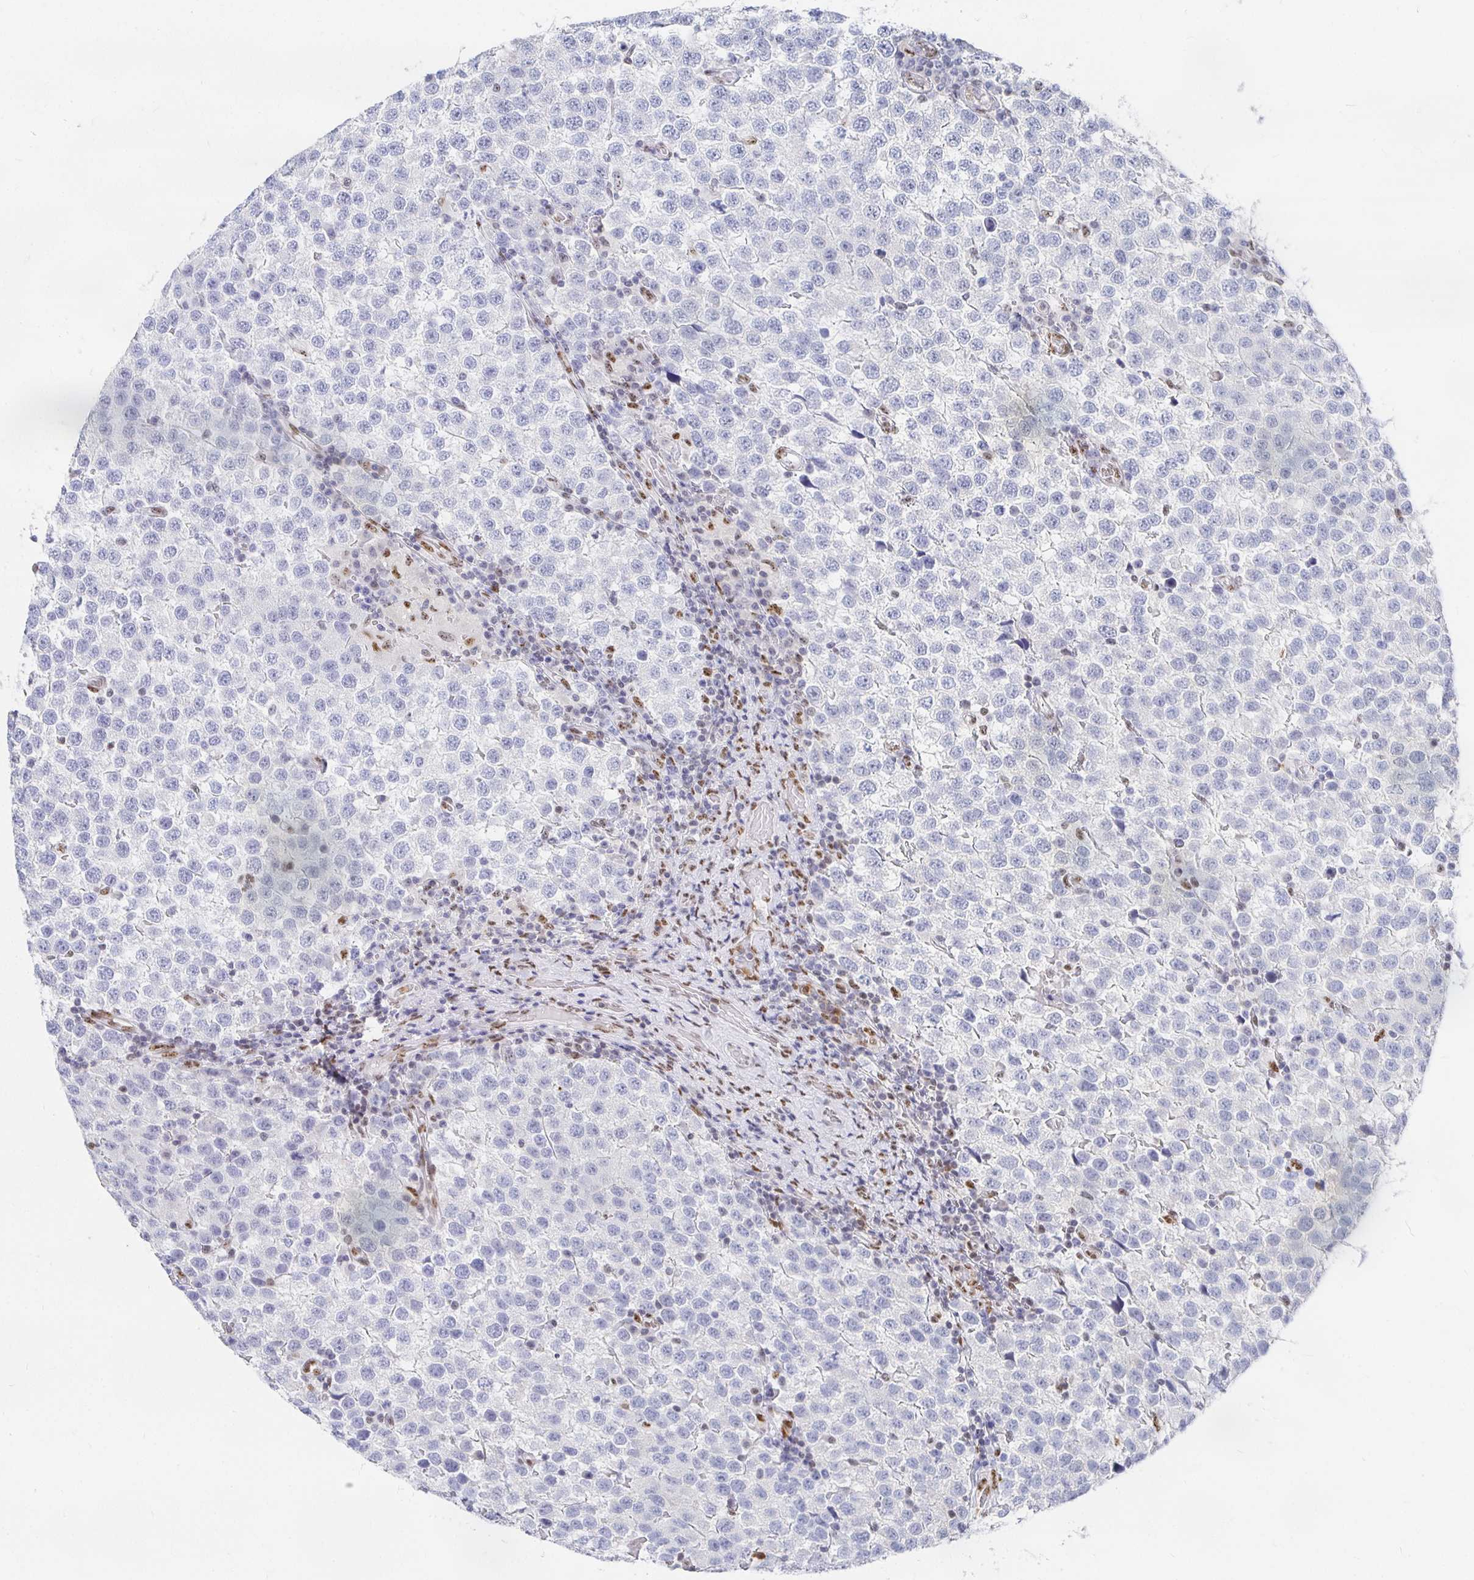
{"staining": {"intensity": "negative", "quantity": "none", "location": "none"}, "tissue": "testis cancer", "cell_type": "Tumor cells", "image_type": "cancer", "snomed": [{"axis": "morphology", "description": "Seminoma, NOS"}, {"axis": "topography", "description": "Testis"}], "caption": "DAB immunohistochemical staining of human testis cancer (seminoma) demonstrates no significant positivity in tumor cells.", "gene": "CLIC3", "patient": {"sex": "male", "age": 34}}